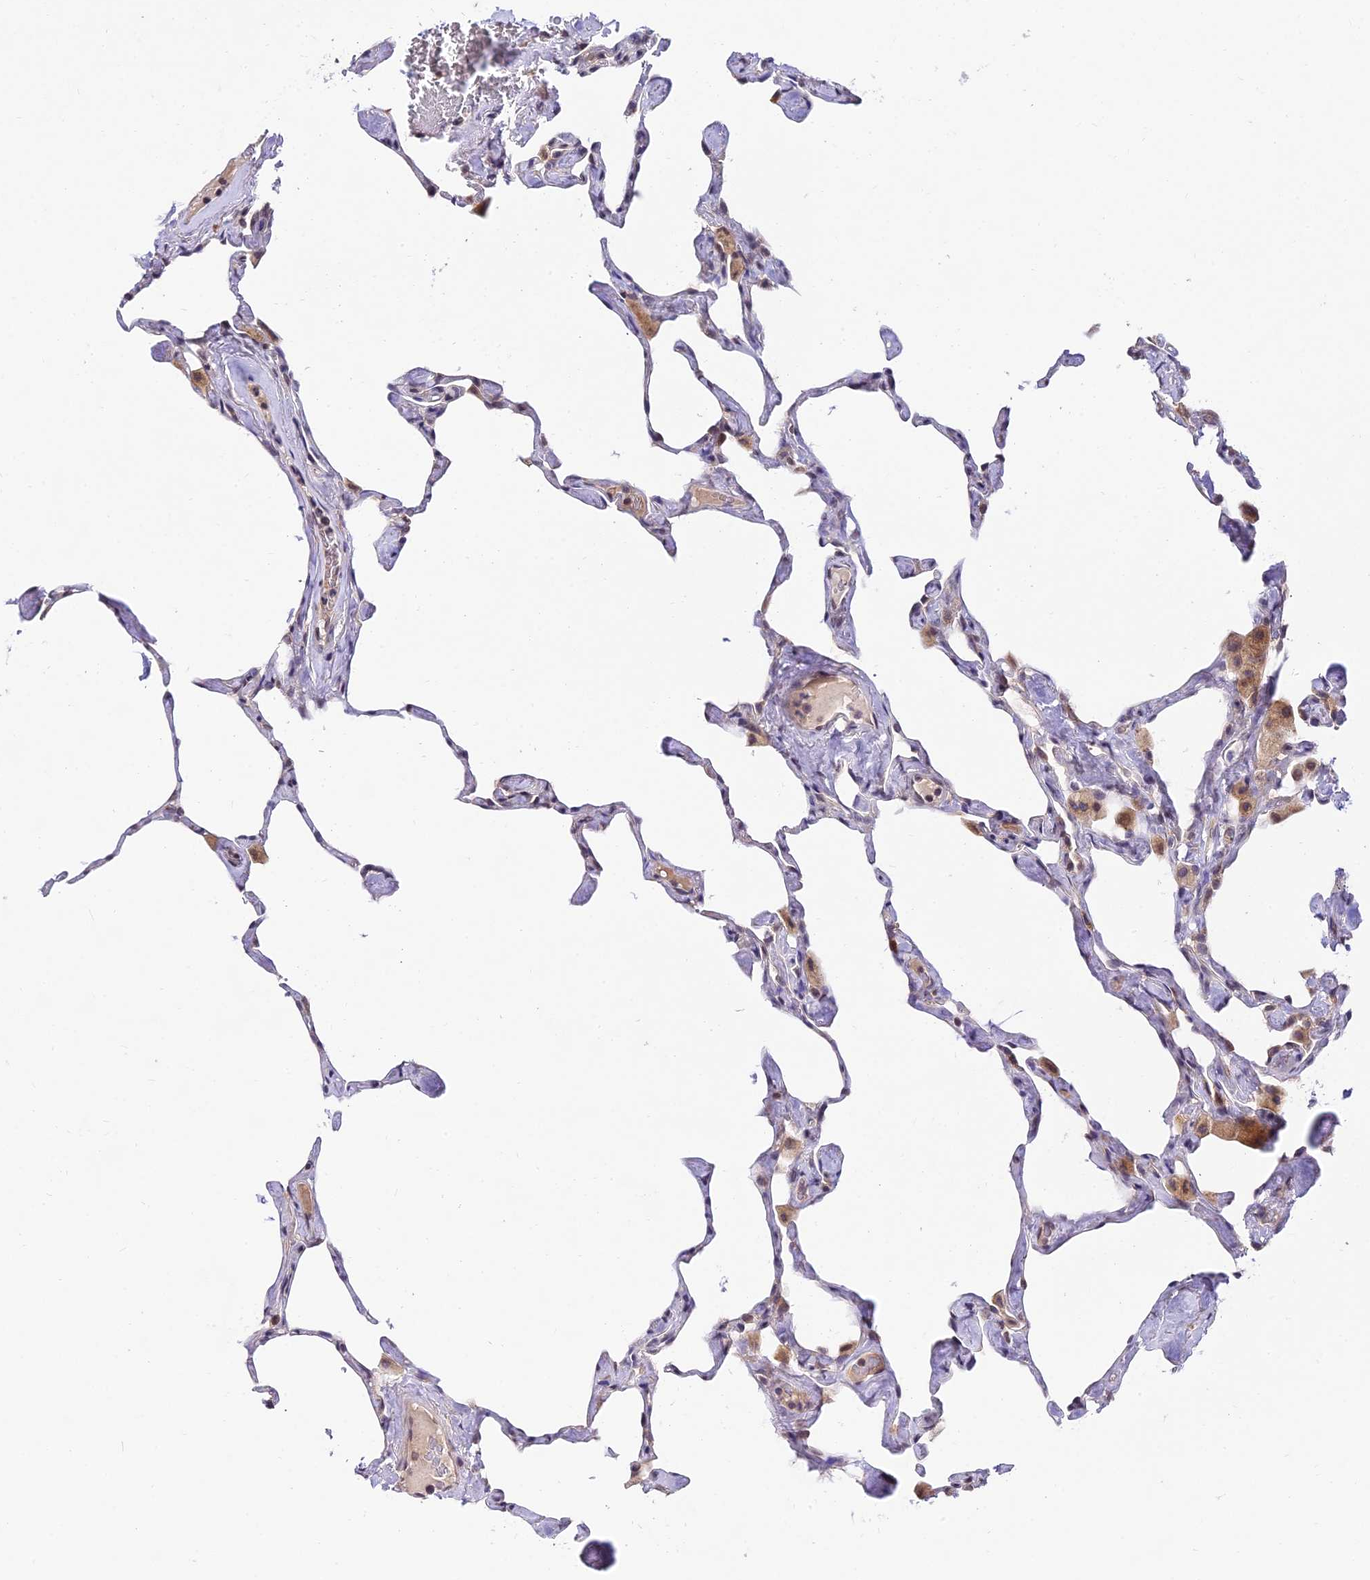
{"staining": {"intensity": "weak", "quantity": "<25%", "location": "cytoplasmic/membranous"}, "tissue": "lung", "cell_type": "Alveolar cells", "image_type": "normal", "snomed": [{"axis": "morphology", "description": "Normal tissue, NOS"}, {"axis": "topography", "description": "Lung"}], "caption": "Immunohistochemistry (IHC) of normal lung demonstrates no positivity in alveolar cells.", "gene": "CDNF", "patient": {"sex": "male", "age": 65}}